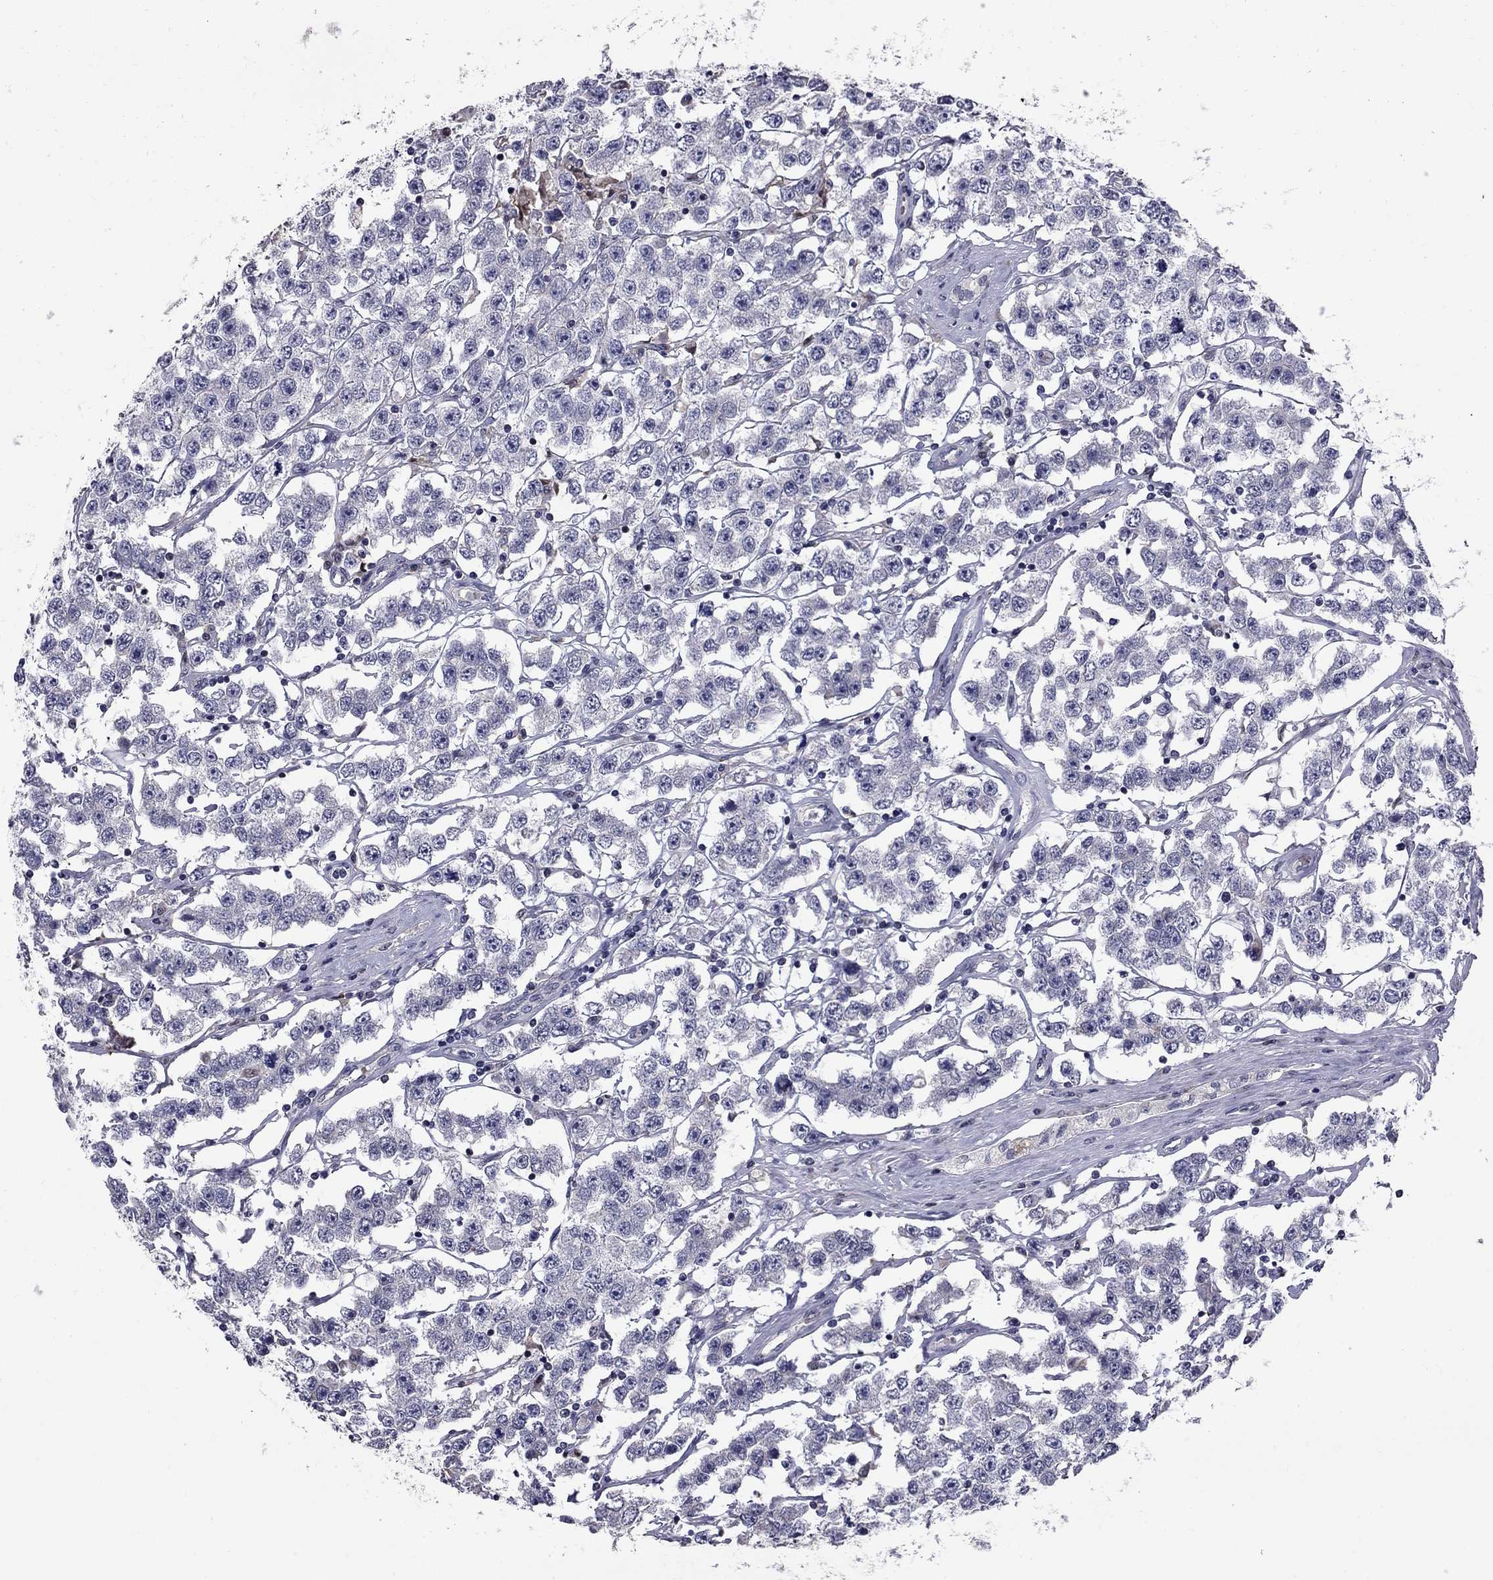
{"staining": {"intensity": "negative", "quantity": "none", "location": "none"}, "tissue": "testis cancer", "cell_type": "Tumor cells", "image_type": "cancer", "snomed": [{"axis": "morphology", "description": "Seminoma, NOS"}, {"axis": "topography", "description": "Testis"}], "caption": "Immunohistochemical staining of human testis cancer demonstrates no significant expression in tumor cells.", "gene": "HTR4", "patient": {"sex": "male", "age": 52}}